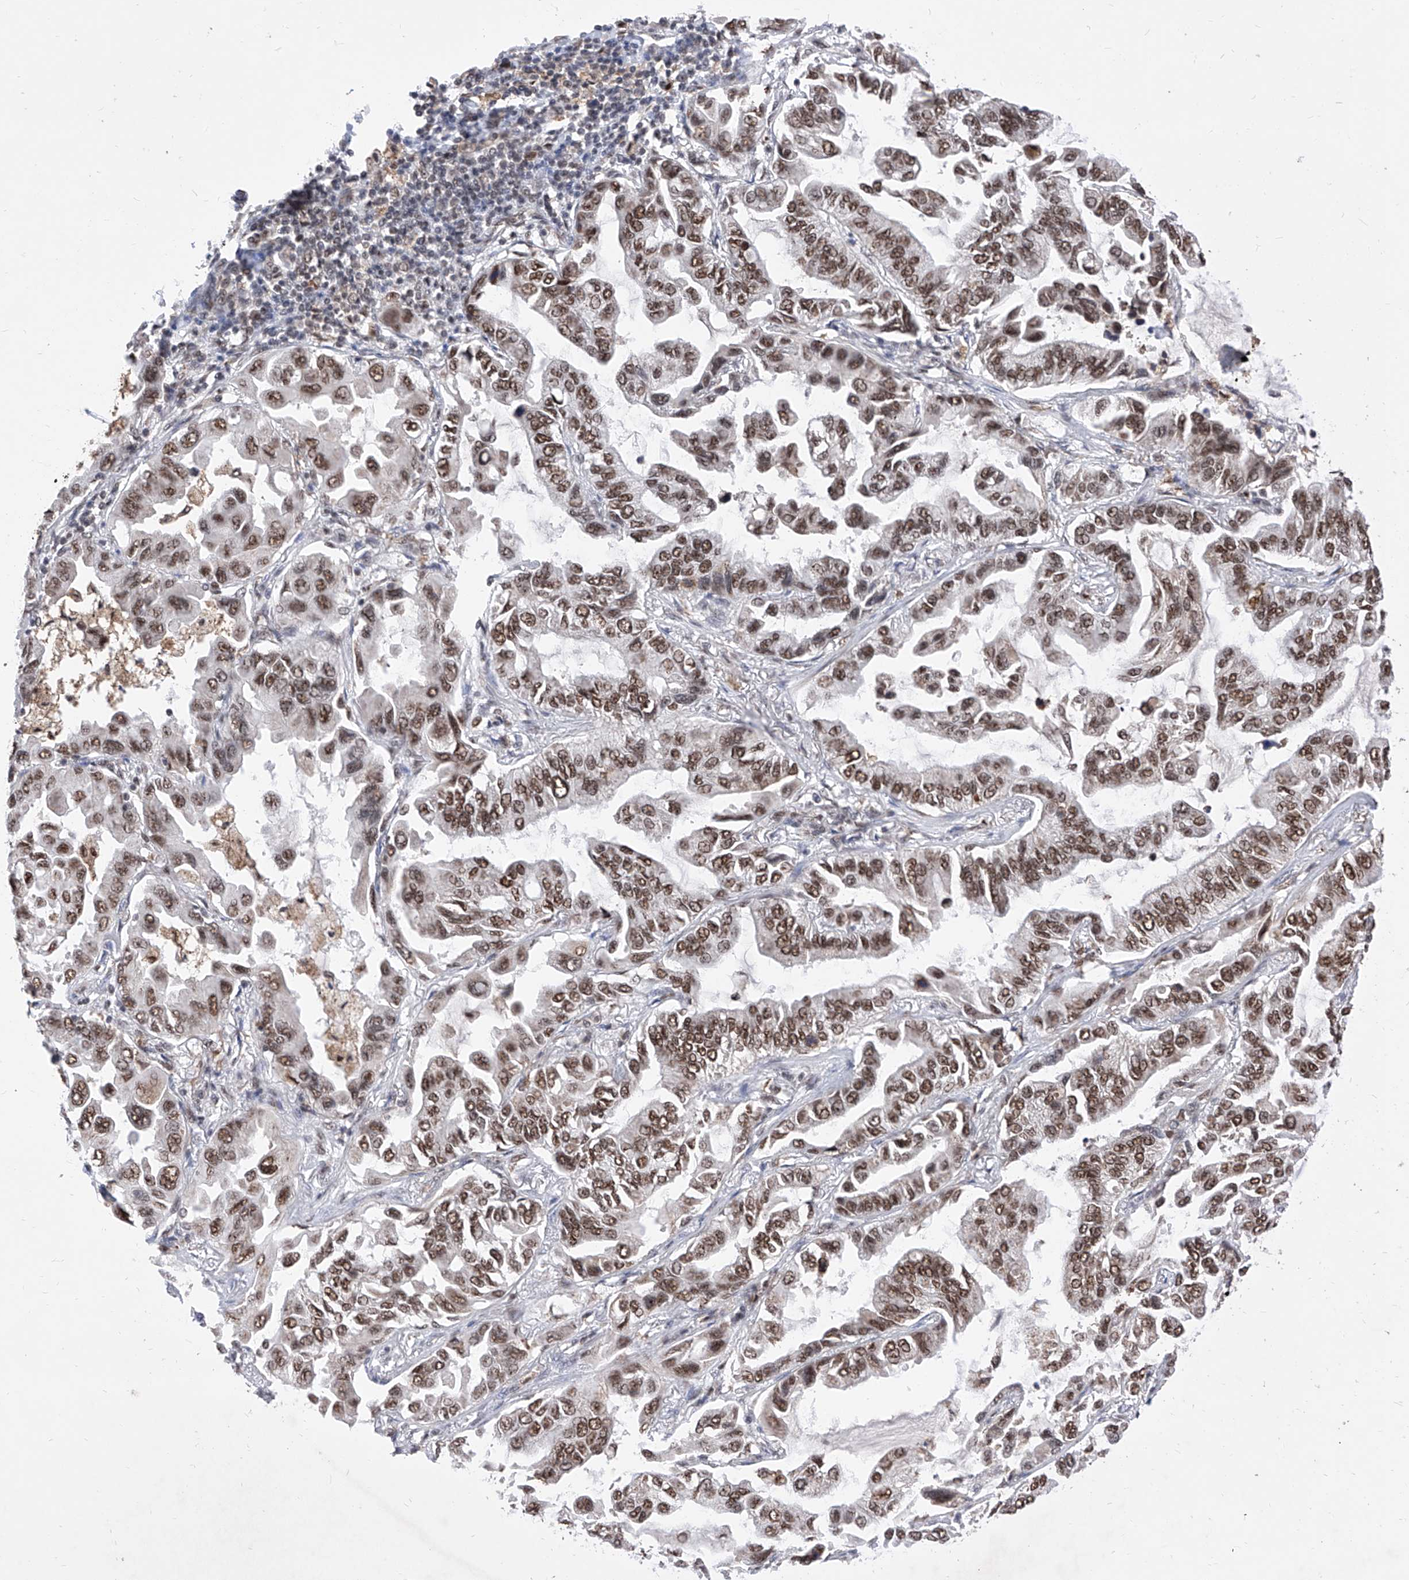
{"staining": {"intensity": "moderate", "quantity": ">75%", "location": "nuclear"}, "tissue": "lung cancer", "cell_type": "Tumor cells", "image_type": "cancer", "snomed": [{"axis": "morphology", "description": "Adenocarcinoma, NOS"}, {"axis": "topography", "description": "Lung"}], "caption": "Protein expression analysis of human lung cancer reveals moderate nuclear staining in about >75% of tumor cells.", "gene": "PHF5A", "patient": {"sex": "male", "age": 64}}